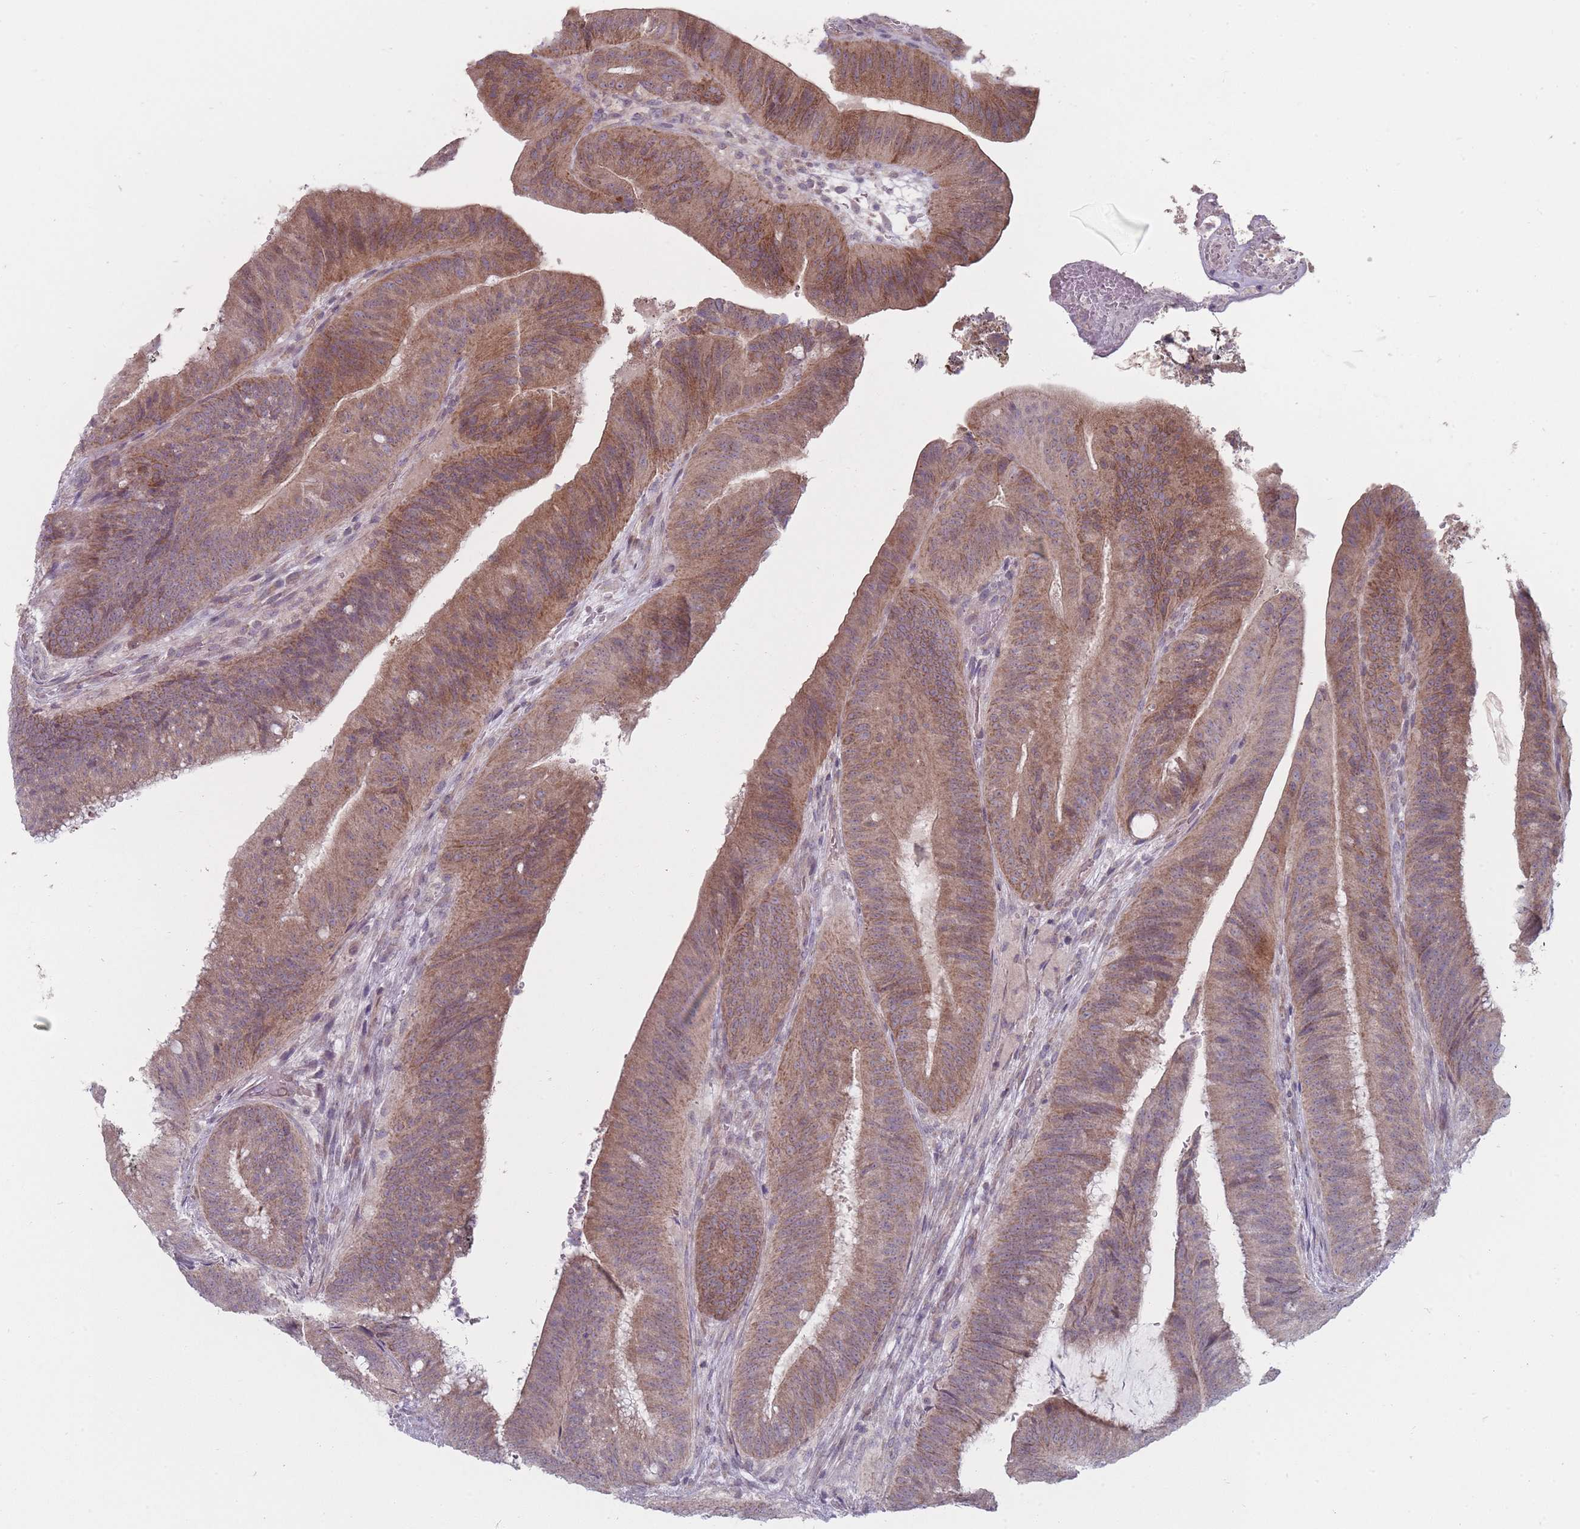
{"staining": {"intensity": "moderate", "quantity": ">75%", "location": "cytoplasmic/membranous"}, "tissue": "colorectal cancer", "cell_type": "Tumor cells", "image_type": "cancer", "snomed": [{"axis": "morphology", "description": "Adenocarcinoma, NOS"}, {"axis": "topography", "description": "Colon"}], "caption": "A high-resolution image shows immunohistochemistry (IHC) staining of colorectal cancer, which displays moderate cytoplasmic/membranous positivity in approximately >75% of tumor cells.", "gene": "PCDH12", "patient": {"sex": "female", "age": 43}}